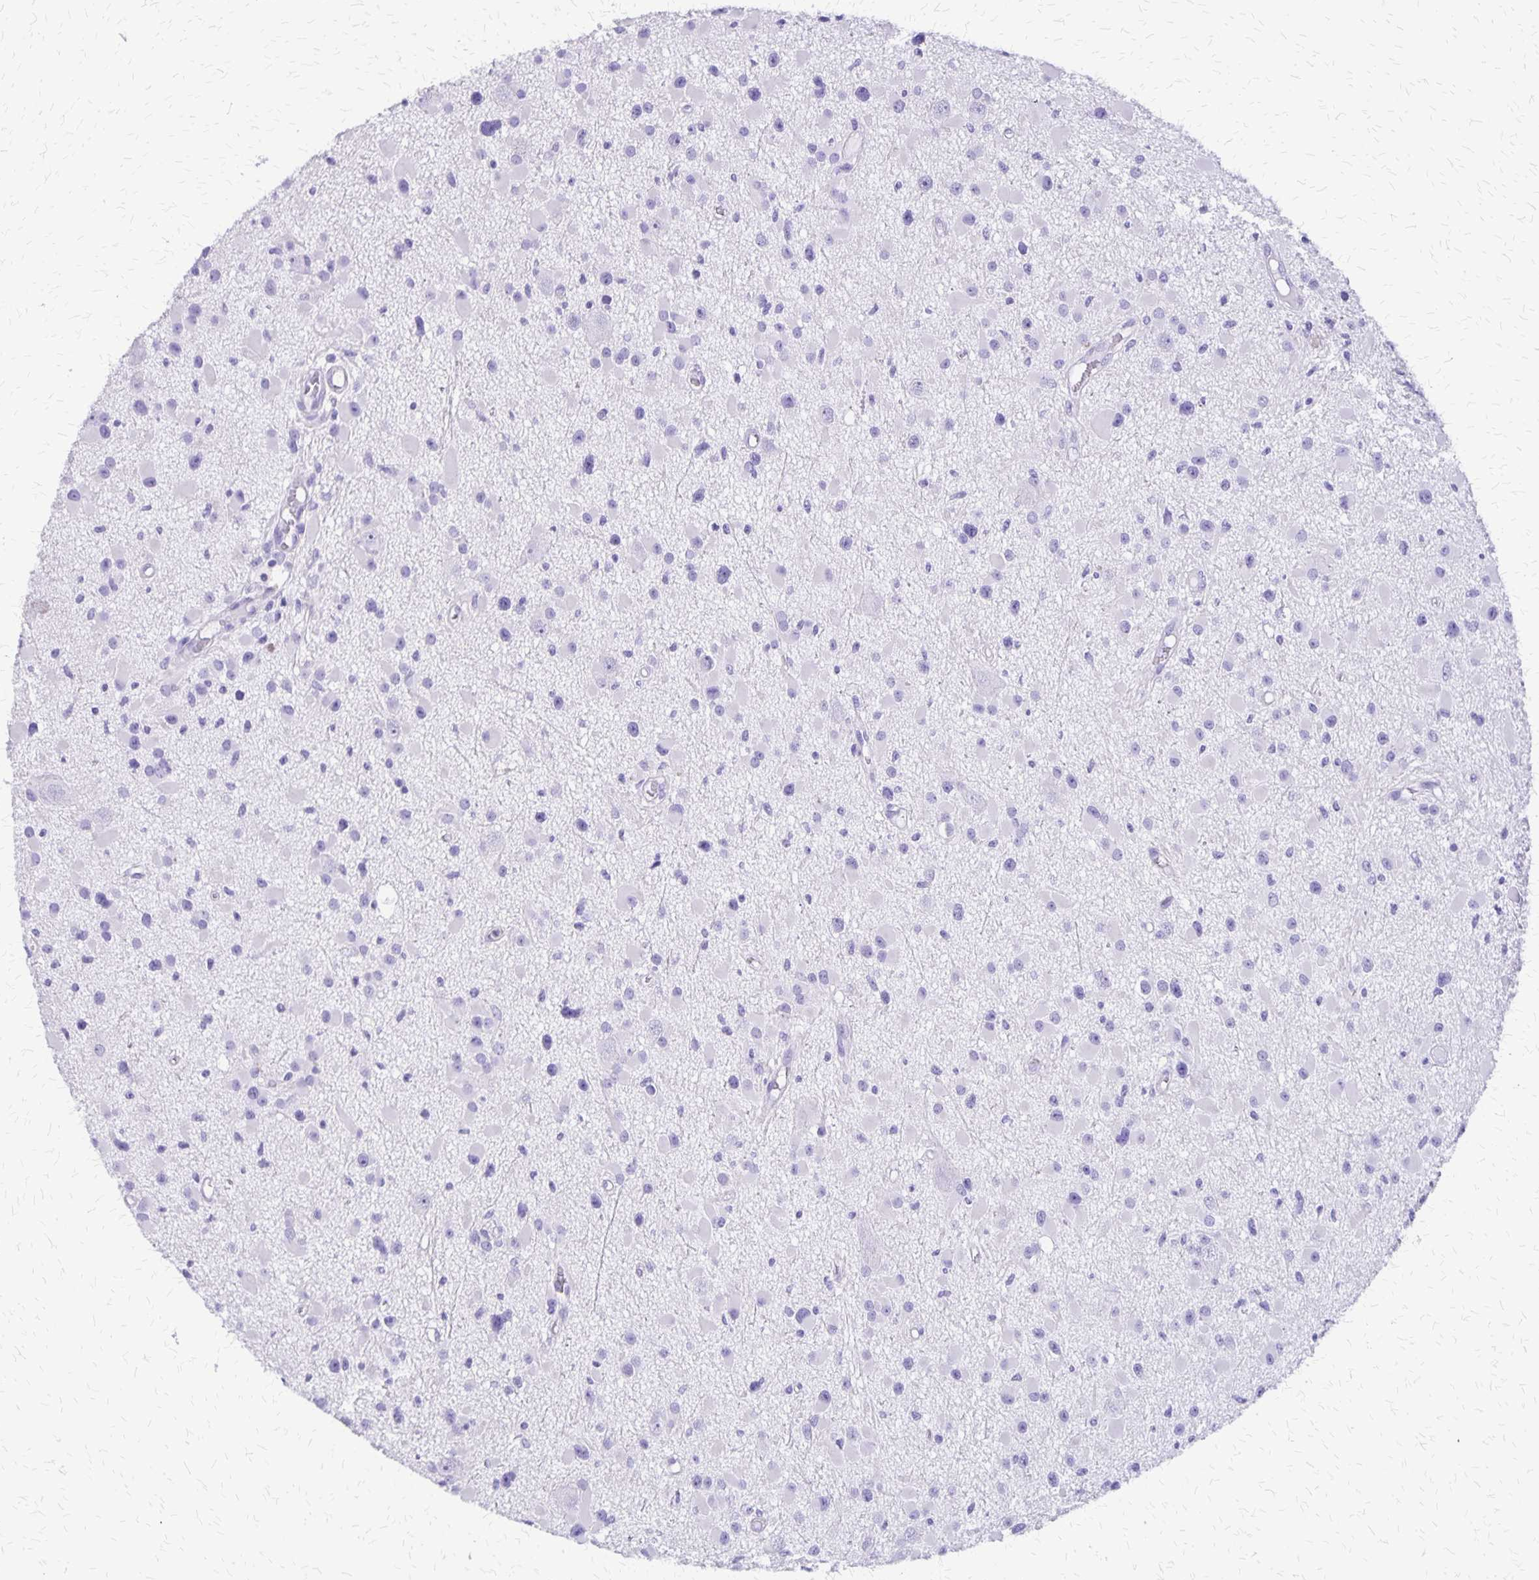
{"staining": {"intensity": "negative", "quantity": "none", "location": "none"}, "tissue": "glioma", "cell_type": "Tumor cells", "image_type": "cancer", "snomed": [{"axis": "morphology", "description": "Glioma, malignant, High grade"}, {"axis": "topography", "description": "Brain"}], "caption": "Protein analysis of glioma exhibits no significant positivity in tumor cells. (DAB immunohistochemistry, high magnification).", "gene": "SLC13A2", "patient": {"sex": "male", "age": 54}}